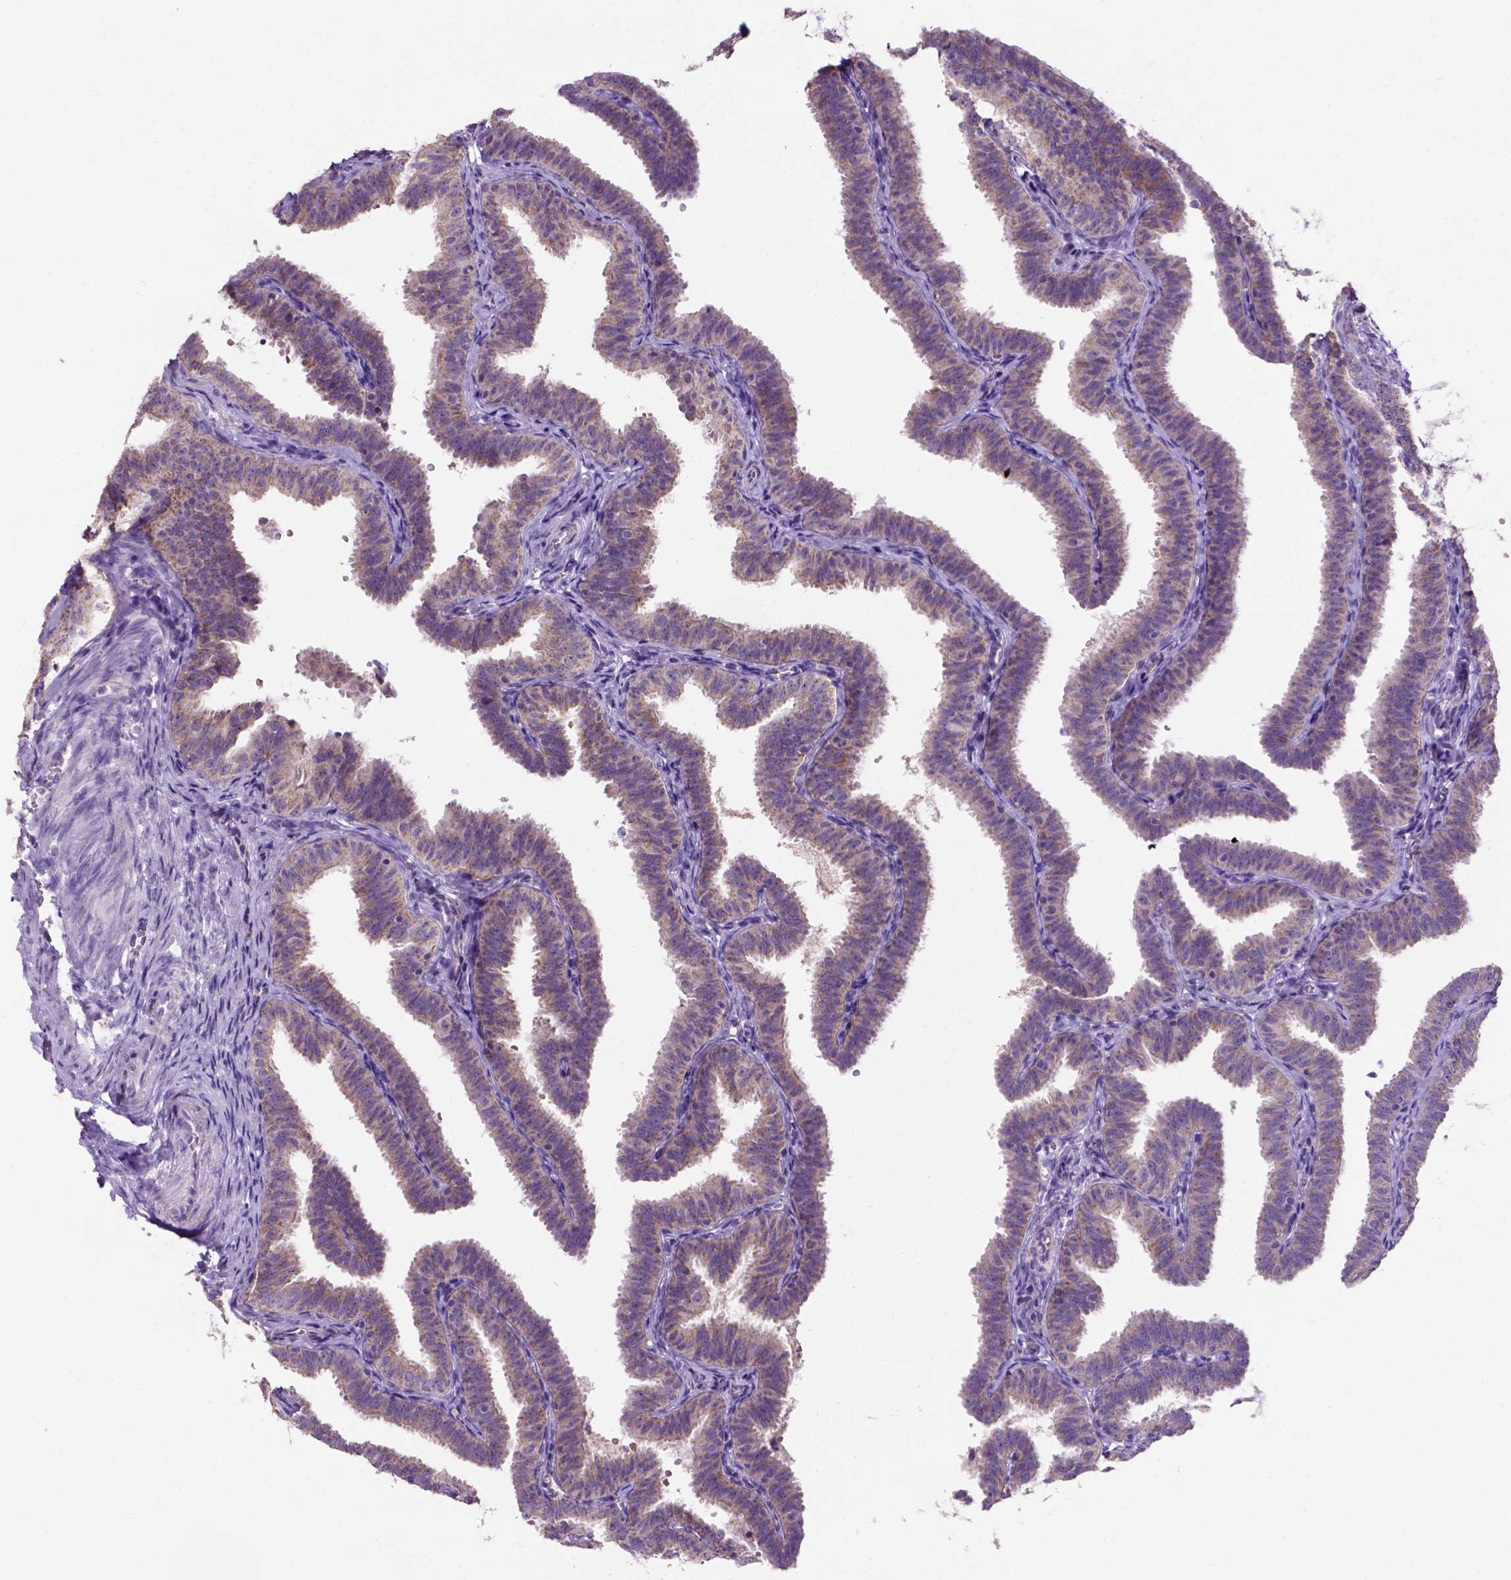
{"staining": {"intensity": "weak", "quantity": ">75%", "location": "cytoplasmic/membranous"}, "tissue": "fallopian tube", "cell_type": "Glandular cells", "image_type": "normal", "snomed": [{"axis": "morphology", "description": "Normal tissue, NOS"}, {"axis": "topography", "description": "Fallopian tube"}], "caption": "A photomicrograph showing weak cytoplasmic/membranous staining in approximately >75% of glandular cells in normal fallopian tube, as visualized by brown immunohistochemical staining.", "gene": "L2HGDH", "patient": {"sex": "female", "age": 25}}